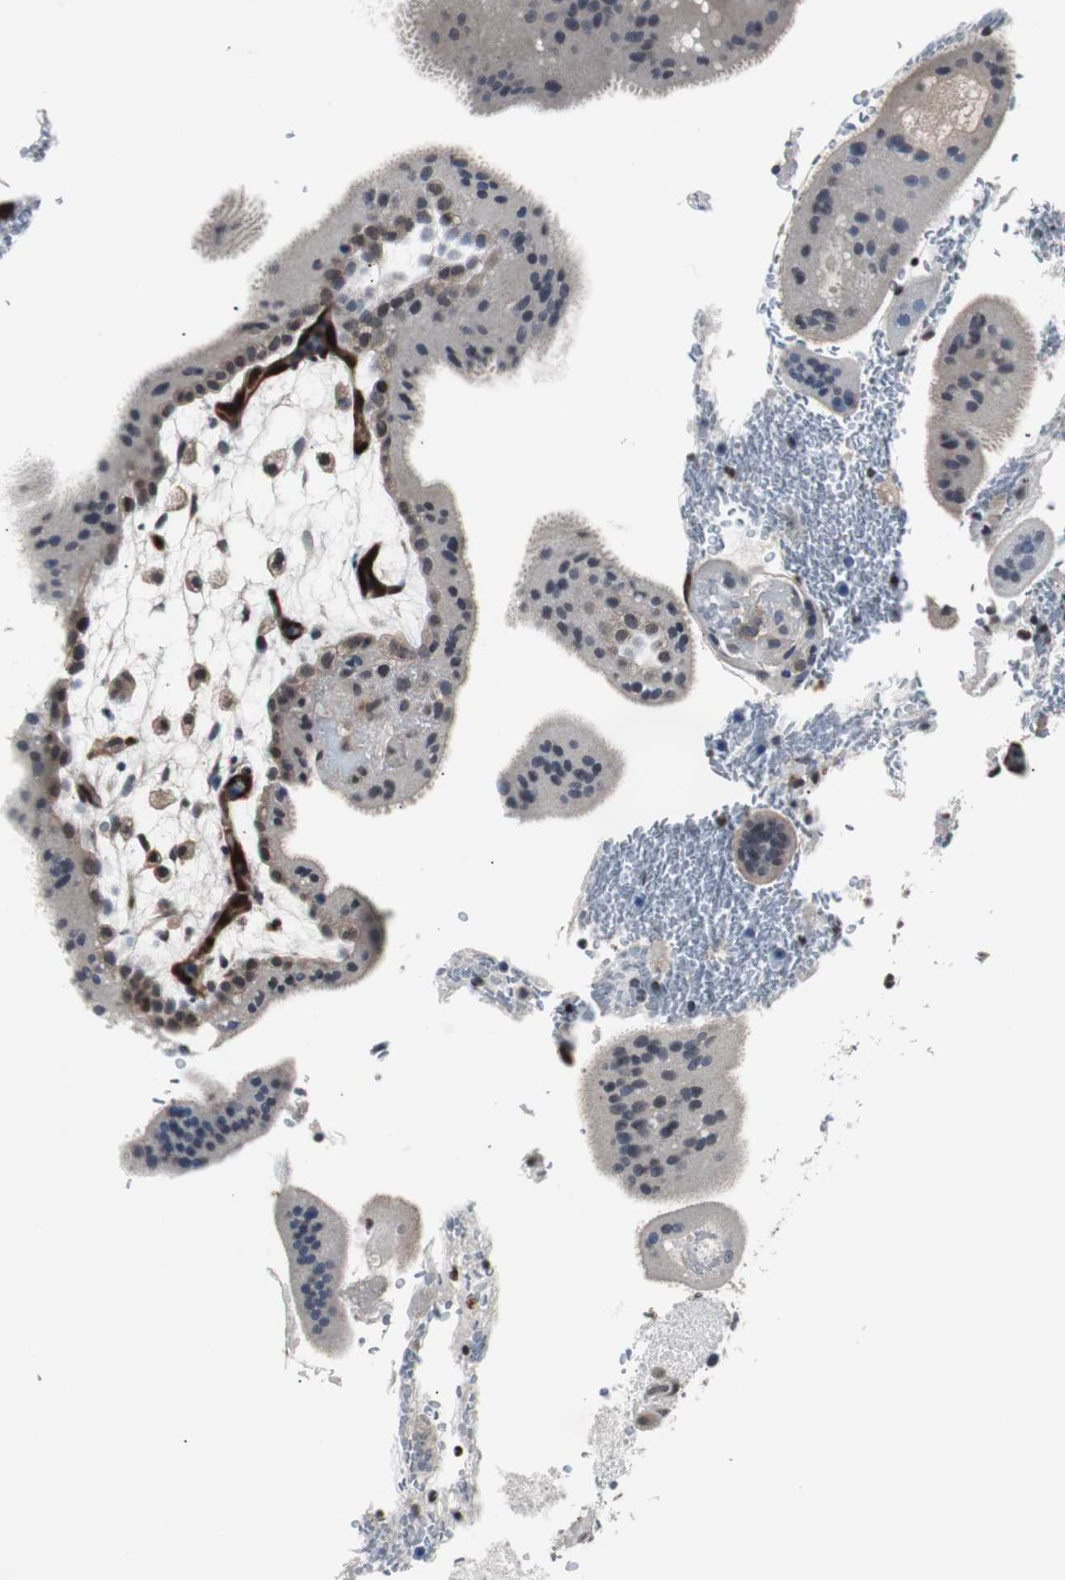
{"staining": {"intensity": "moderate", "quantity": "<25%", "location": "nuclear"}, "tissue": "placenta", "cell_type": "Decidual cells", "image_type": "normal", "snomed": [{"axis": "morphology", "description": "Normal tissue, NOS"}, {"axis": "topography", "description": "Placenta"}], "caption": "Immunohistochemical staining of normal placenta displays low levels of moderate nuclear expression in approximately <25% of decidual cells.", "gene": "SMAD1", "patient": {"sex": "female", "age": 35}}